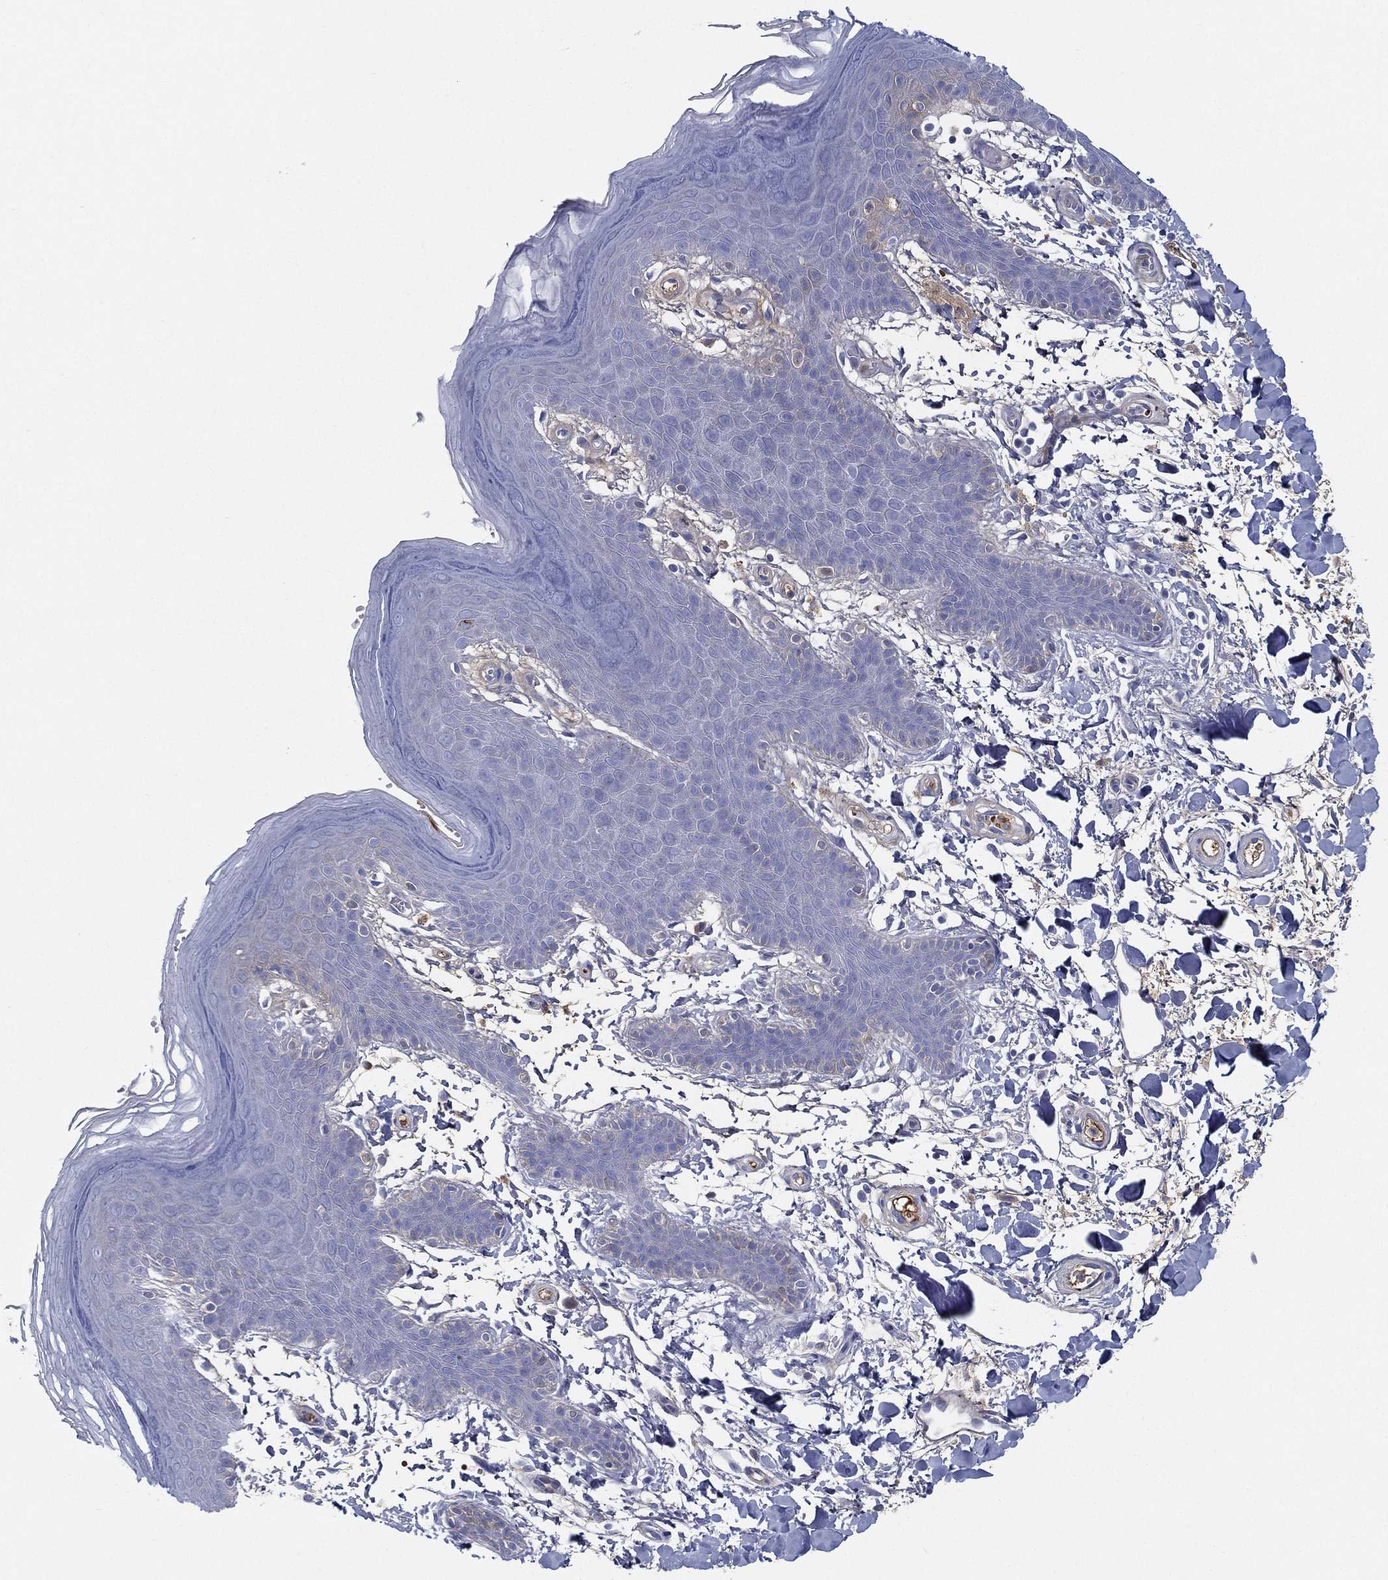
{"staining": {"intensity": "negative", "quantity": "none", "location": "none"}, "tissue": "skin", "cell_type": "Epidermal cells", "image_type": "normal", "snomed": [{"axis": "morphology", "description": "Normal tissue, NOS"}, {"axis": "topography", "description": "Anal"}], "caption": "An immunohistochemistry (IHC) photomicrograph of unremarkable skin is shown. There is no staining in epidermal cells of skin. Brightfield microscopy of IHC stained with DAB (brown) and hematoxylin (blue), captured at high magnification.", "gene": "IFNB1", "patient": {"sex": "male", "age": 53}}